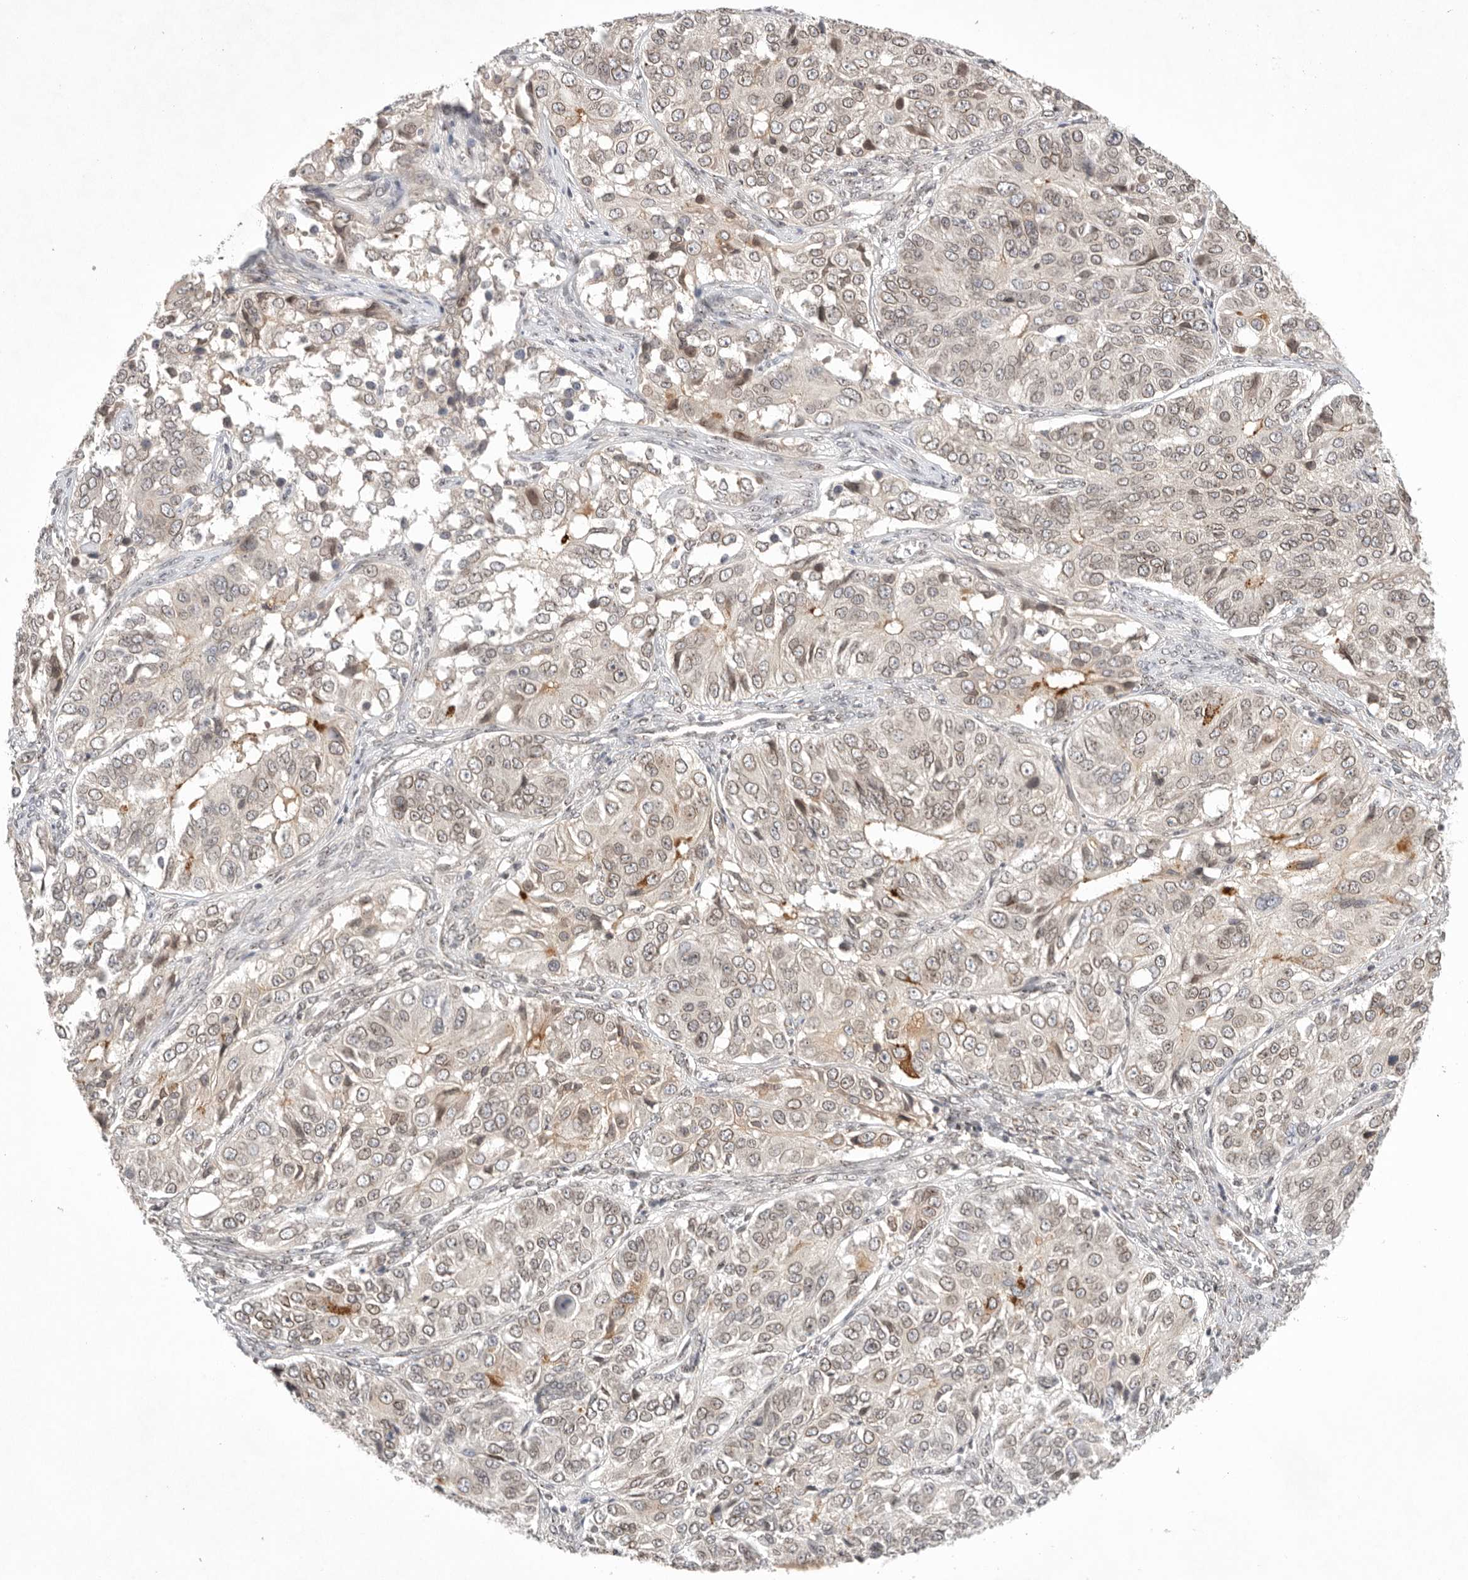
{"staining": {"intensity": "moderate", "quantity": "<25%", "location": "cytoplasmic/membranous"}, "tissue": "ovarian cancer", "cell_type": "Tumor cells", "image_type": "cancer", "snomed": [{"axis": "morphology", "description": "Carcinoma, endometroid"}, {"axis": "topography", "description": "Ovary"}], "caption": "Protein expression by immunohistochemistry demonstrates moderate cytoplasmic/membranous positivity in approximately <25% of tumor cells in ovarian cancer.", "gene": "LEMD3", "patient": {"sex": "female", "age": 51}}